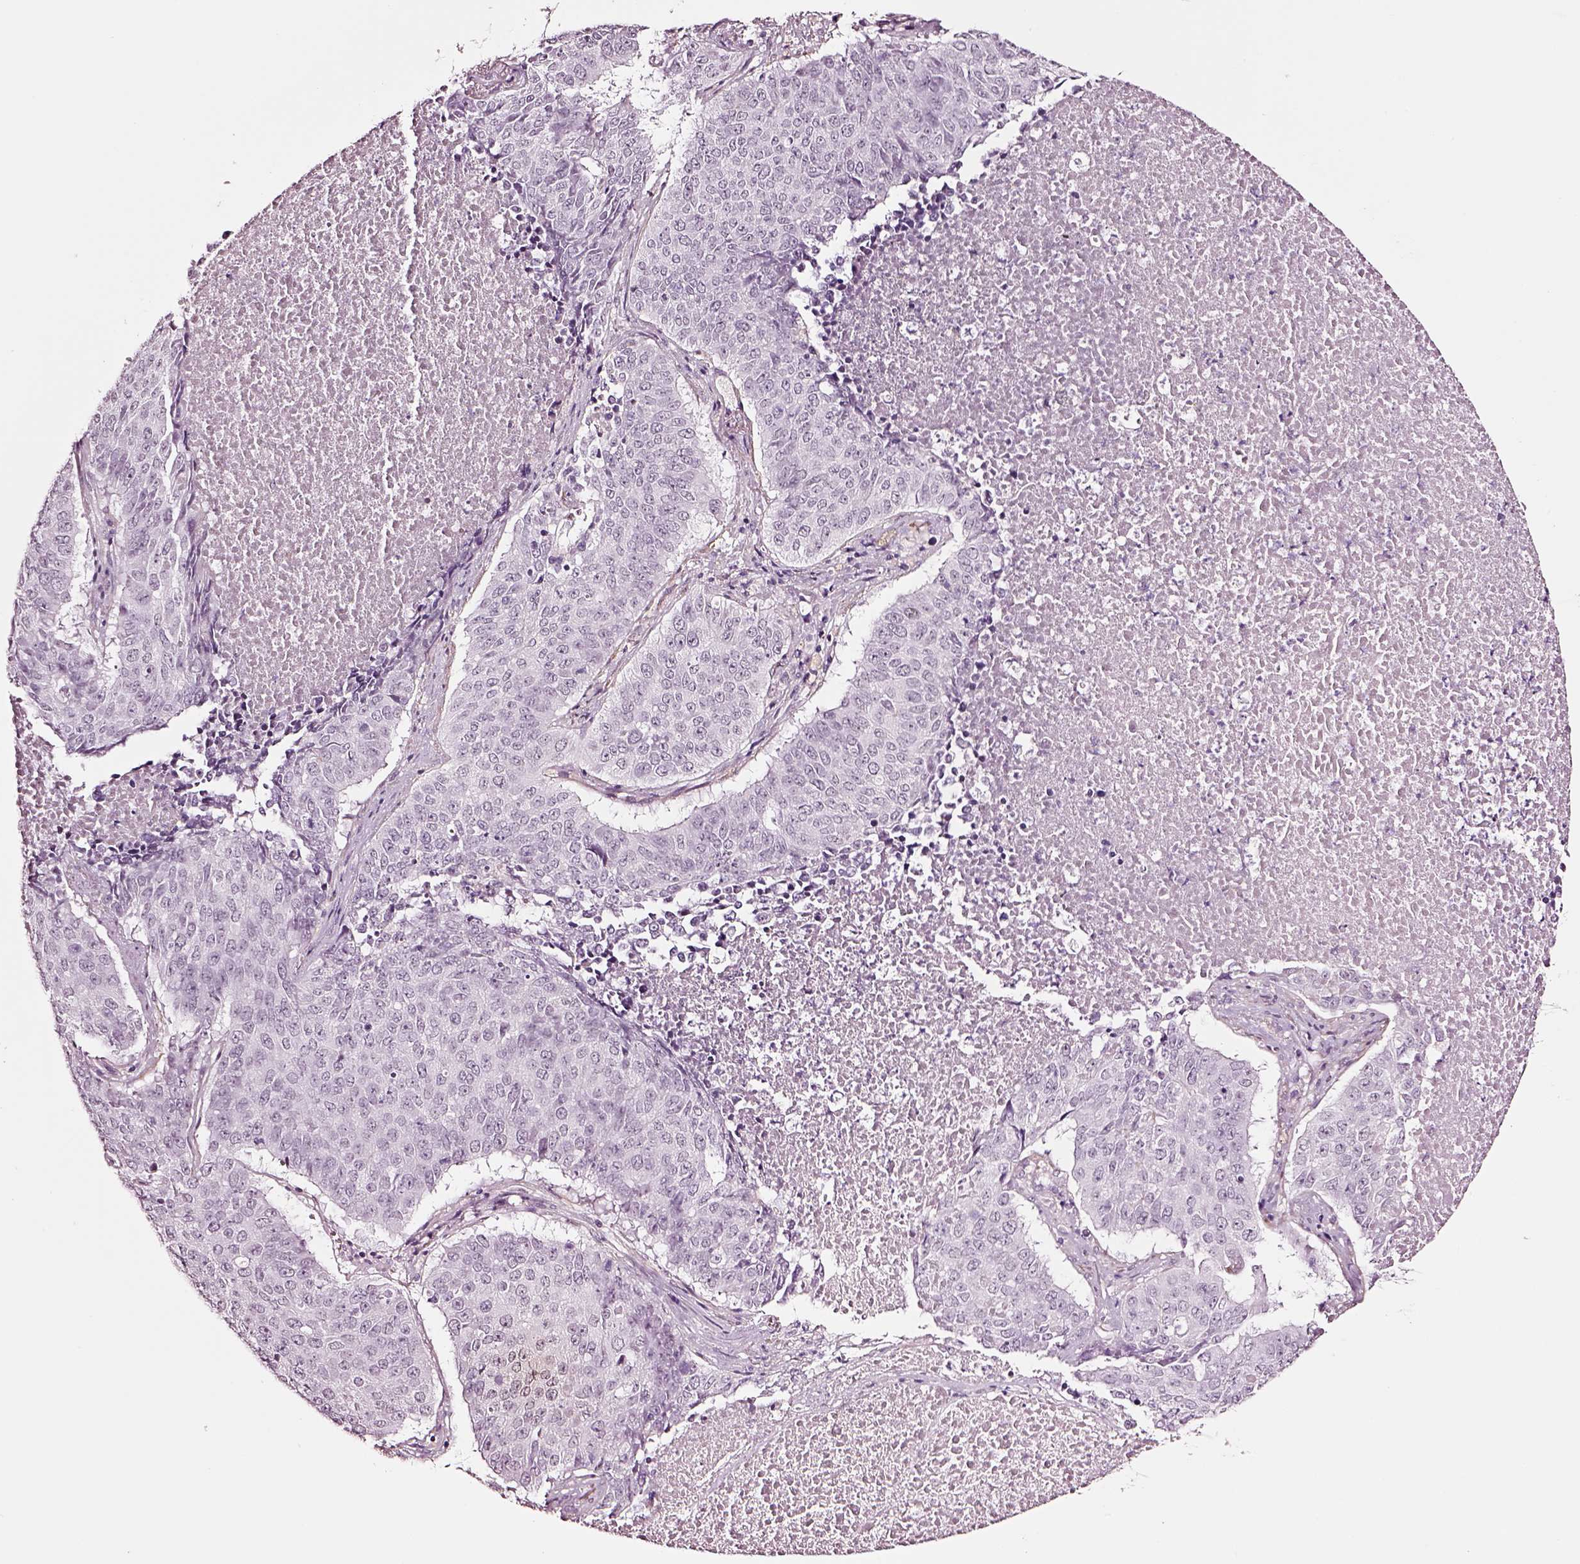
{"staining": {"intensity": "negative", "quantity": "none", "location": "none"}, "tissue": "lung cancer", "cell_type": "Tumor cells", "image_type": "cancer", "snomed": [{"axis": "morphology", "description": "Normal tissue, NOS"}, {"axis": "morphology", "description": "Squamous cell carcinoma, NOS"}, {"axis": "topography", "description": "Bronchus"}, {"axis": "topography", "description": "Lung"}], "caption": "DAB immunohistochemical staining of human lung cancer (squamous cell carcinoma) displays no significant expression in tumor cells. (Immunohistochemistry (ihc), brightfield microscopy, high magnification).", "gene": "SOX10", "patient": {"sex": "male", "age": 64}}